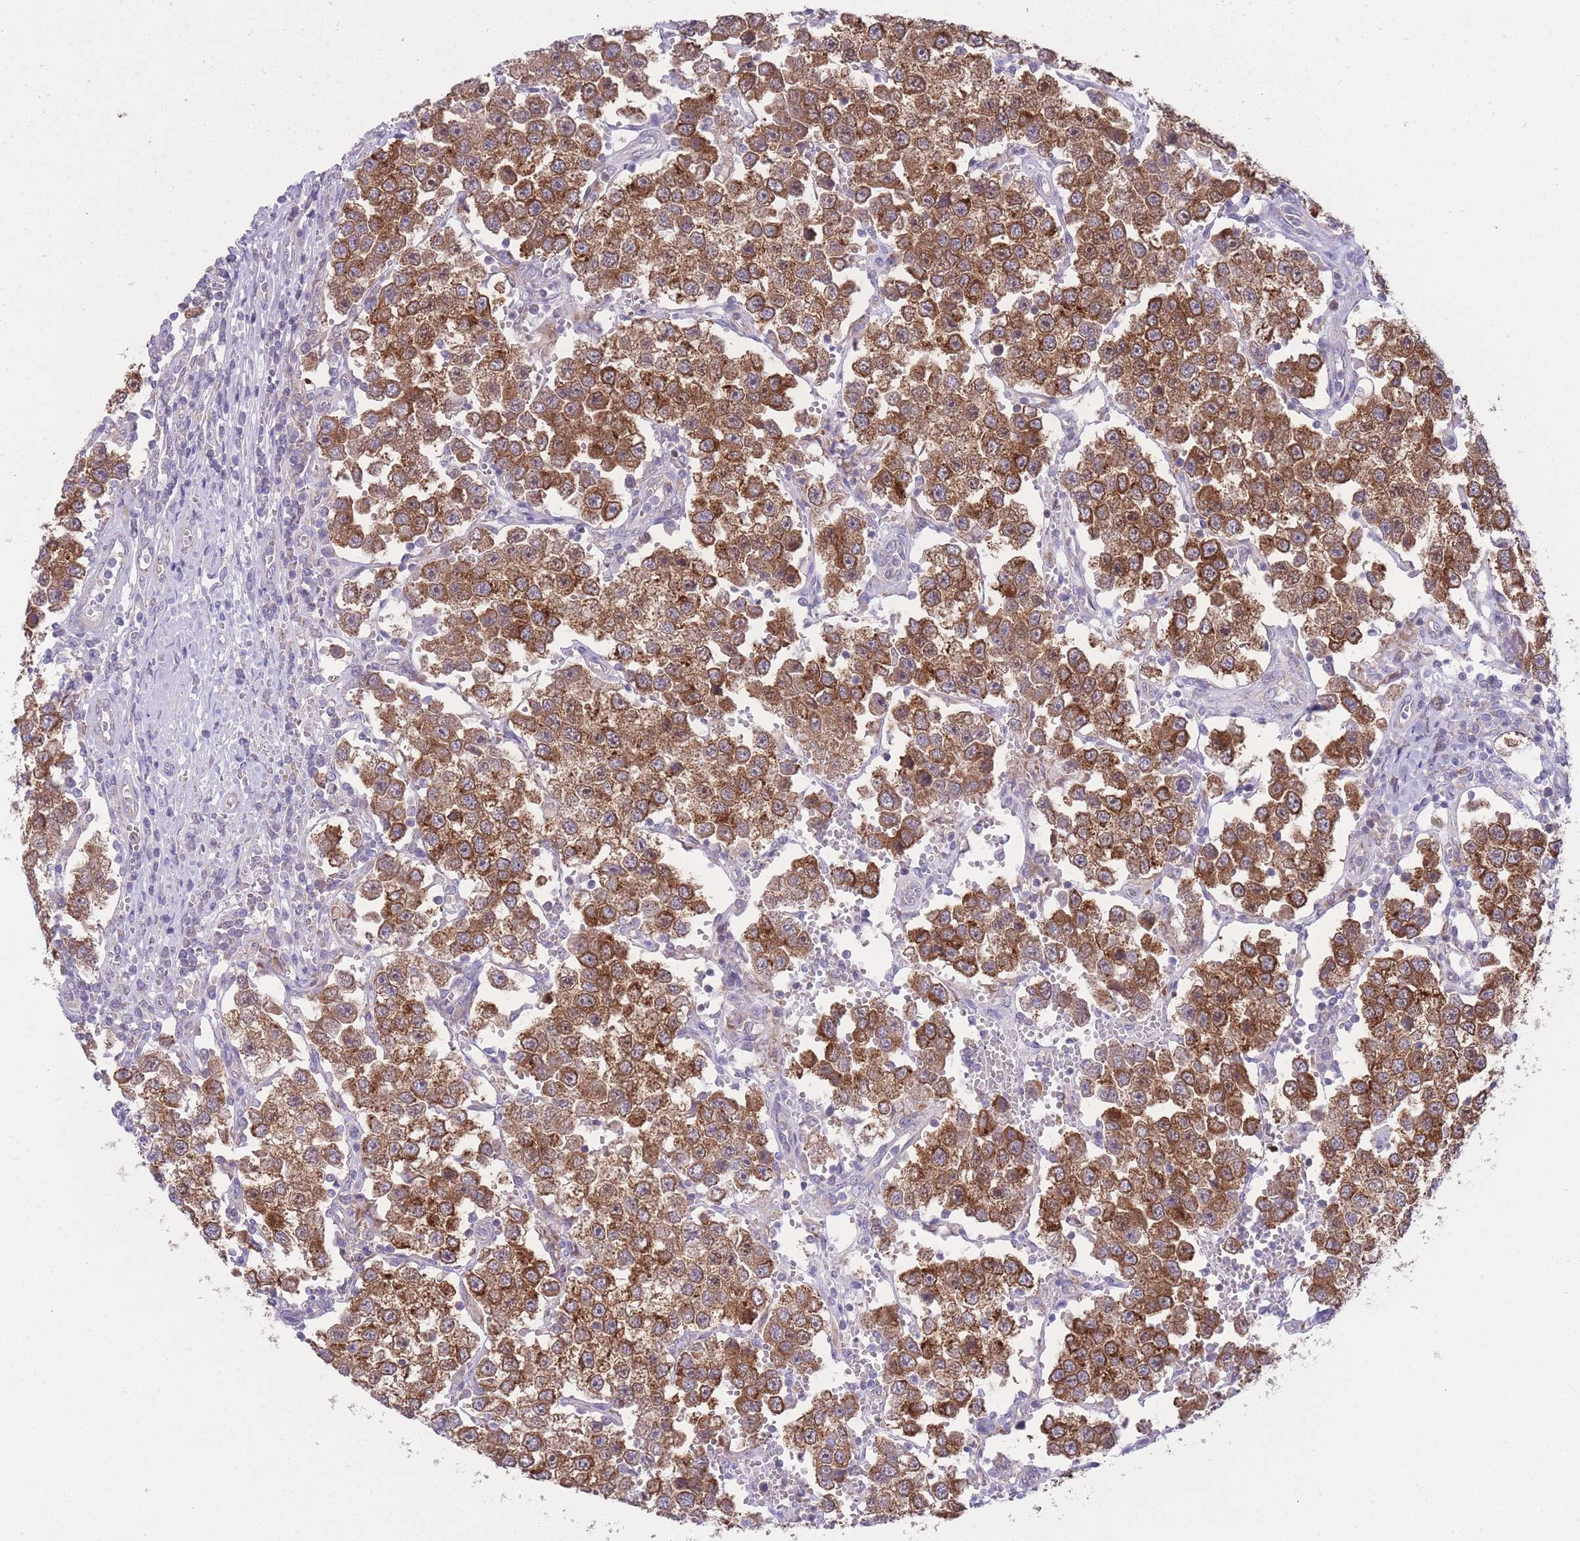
{"staining": {"intensity": "strong", "quantity": ">75%", "location": "cytoplasmic/membranous"}, "tissue": "testis cancer", "cell_type": "Tumor cells", "image_type": "cancer", "snomed": [{"axis": "morphology", "description": "Seminoma, NOS"}, {"axis": "topography", "description": "Testis"}], "caption": "A high amount of strong cytoplasmic/membranous staining is identified in approximately >75% of tumor cells in testis cancer tissue.", "gene": "CCT6B", "patient": {"sex": "male", "age": 37}}